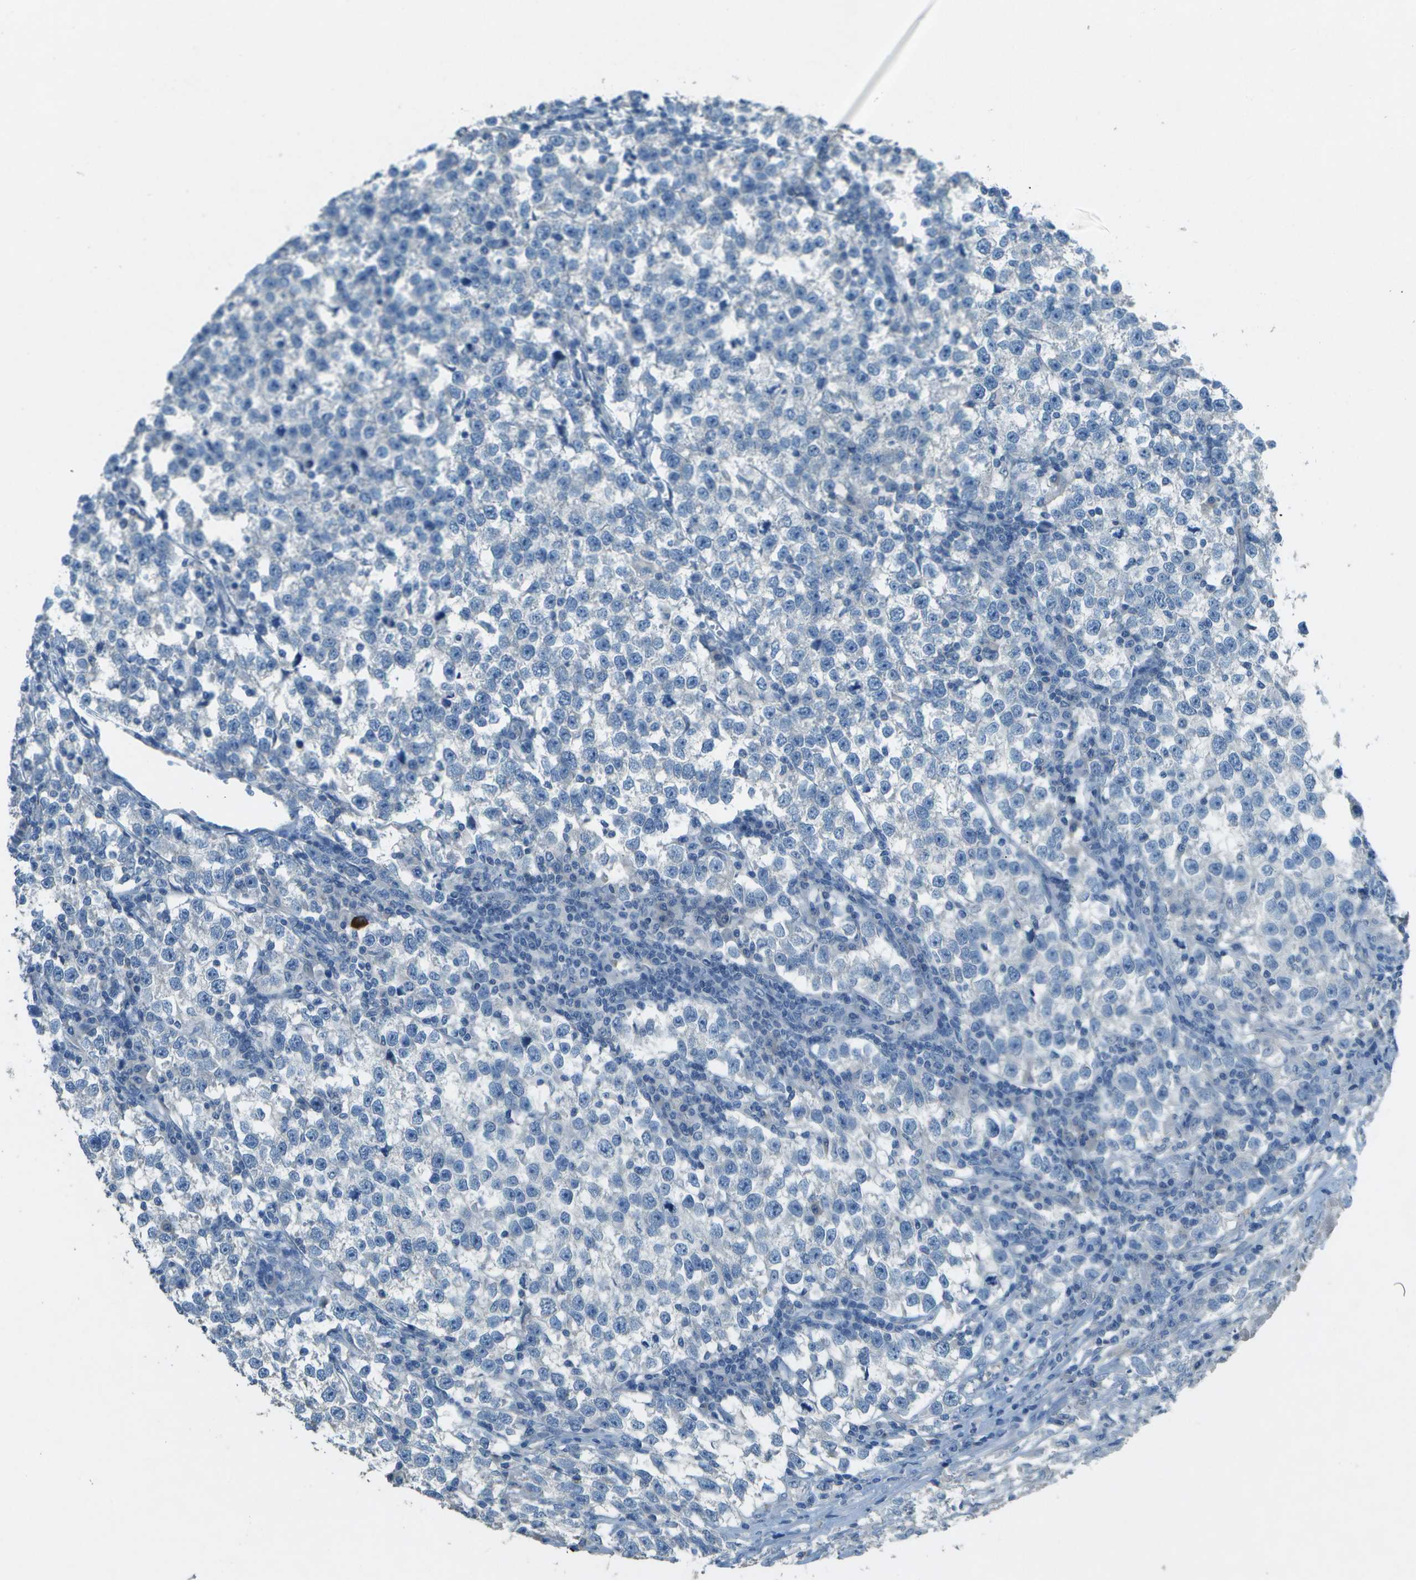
{"staining": {"intensity": "negative", "quantity": "none", "location": "none"}, "tissue": "testis cancer", "cell_type": "Tumor cells", "image_type": "cancer", "snomed": [{"axis": "morphology", "description": "Normal tissue, NOS"}, {"axis": "morphology", "description": "Seminoma, NOS"}, {"axis": "topography", "description": "Testis"}], "caption": "DAB immunohistochemical staining of testis cancer displays no significant positivity in tumor cells.", "gene": "LGI2", "patient": {"sex": "male", "age": 43}}